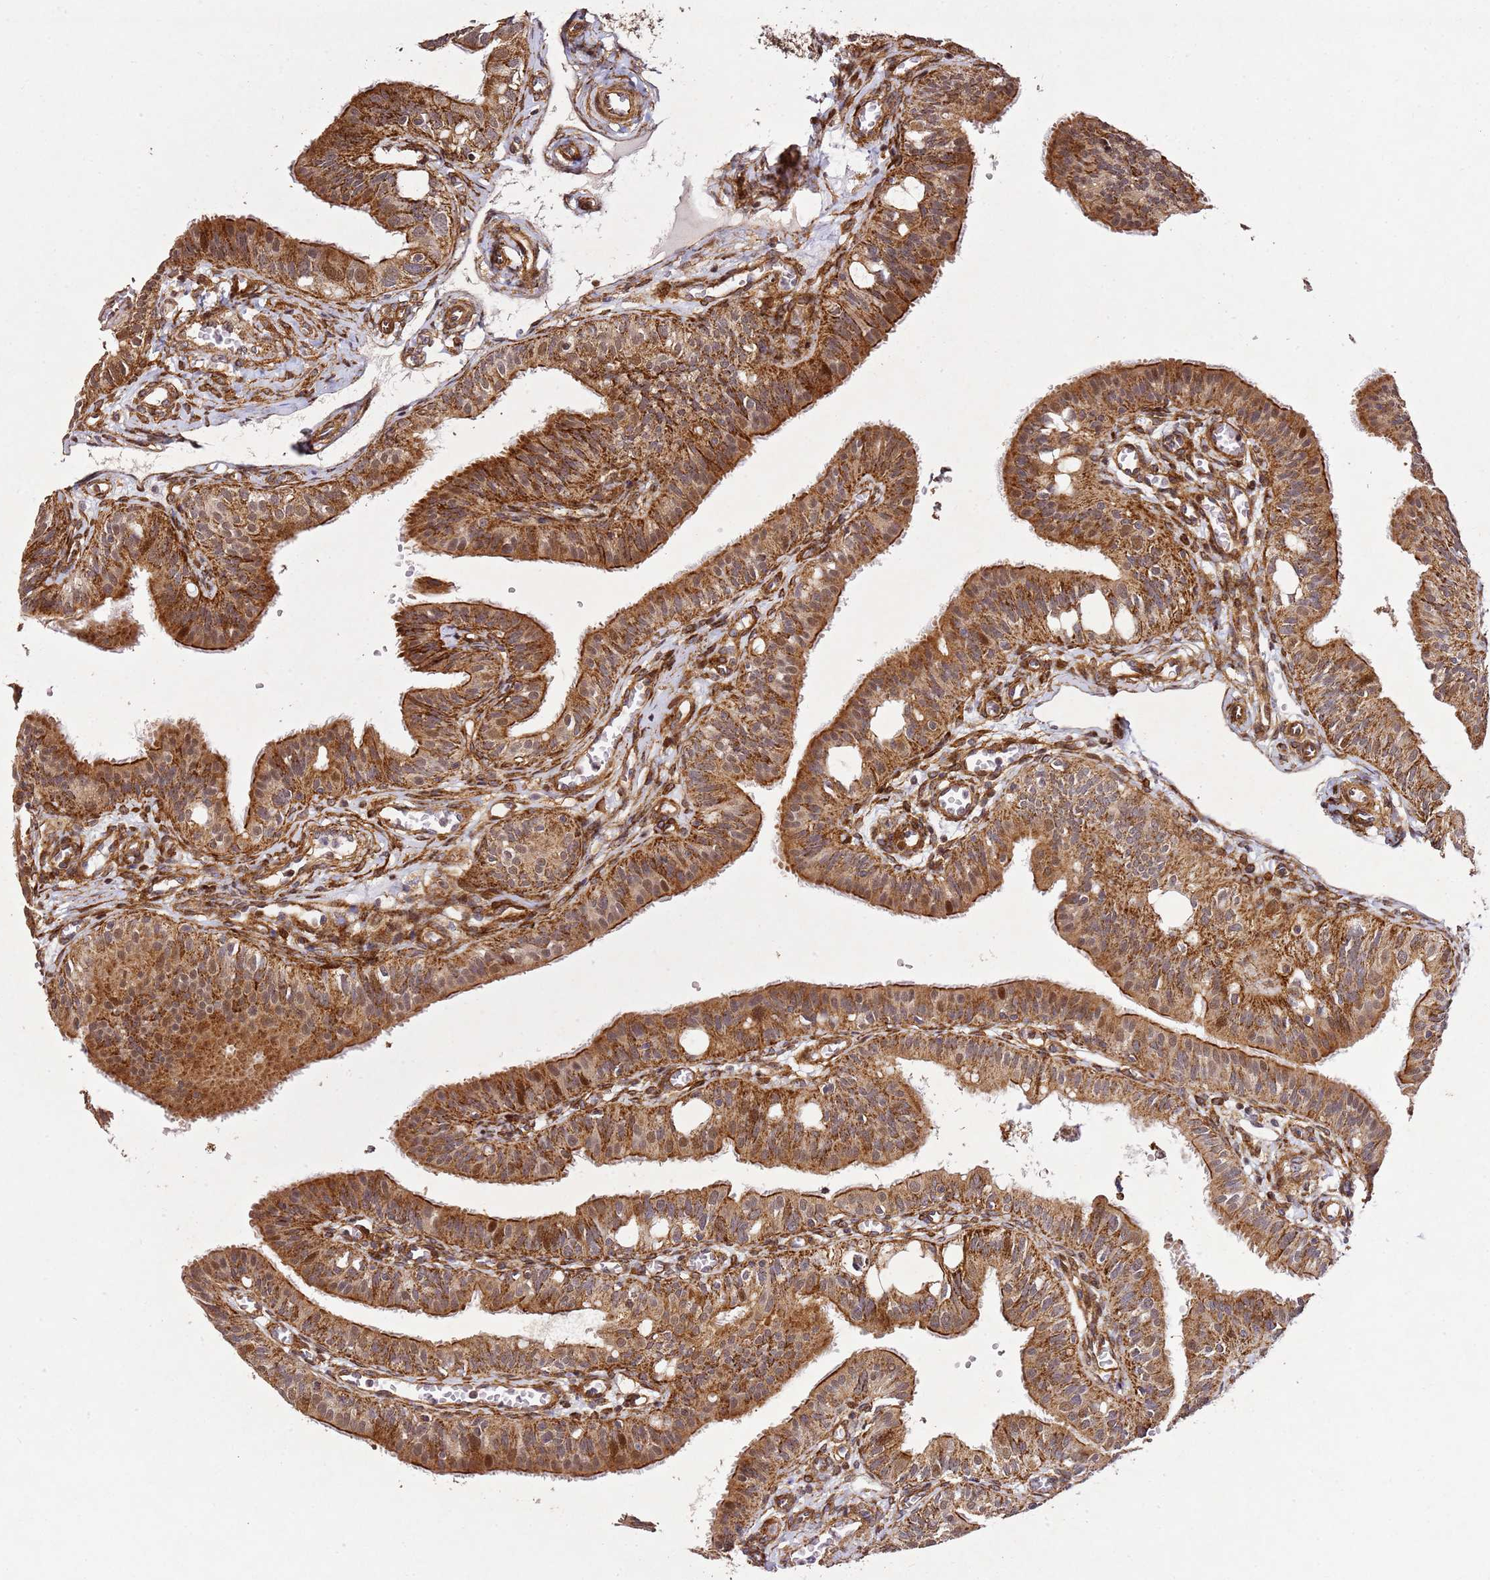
{"staining": {"intensity": "strong", "quantity": ">75%", "location": "cytoplasmic/membranous"}, "tissue": "fallopian tube", "cell_type": "Glandular cells", "image_type": "normal", "snomed": [{"axis": "morphology", "description": "Normal tissue, NOS"}, {"axis": "topography", "description": "Fallopian tube"}, {"axis": "topography", "description": "Ovary"}], "caption": "Immunohistochemistry histopathology image of normal fallopian tube: fallopian tube stained using immunohistochemistry (IHC) reveals high levels of strong protein expression localized specifically in the cytoplasmic/membranous of glandular cells, appearing as a cytoplasmic/membranous brown color.", "gene": "ZNF296", "patient": {"sex": "female", "age": 42}}